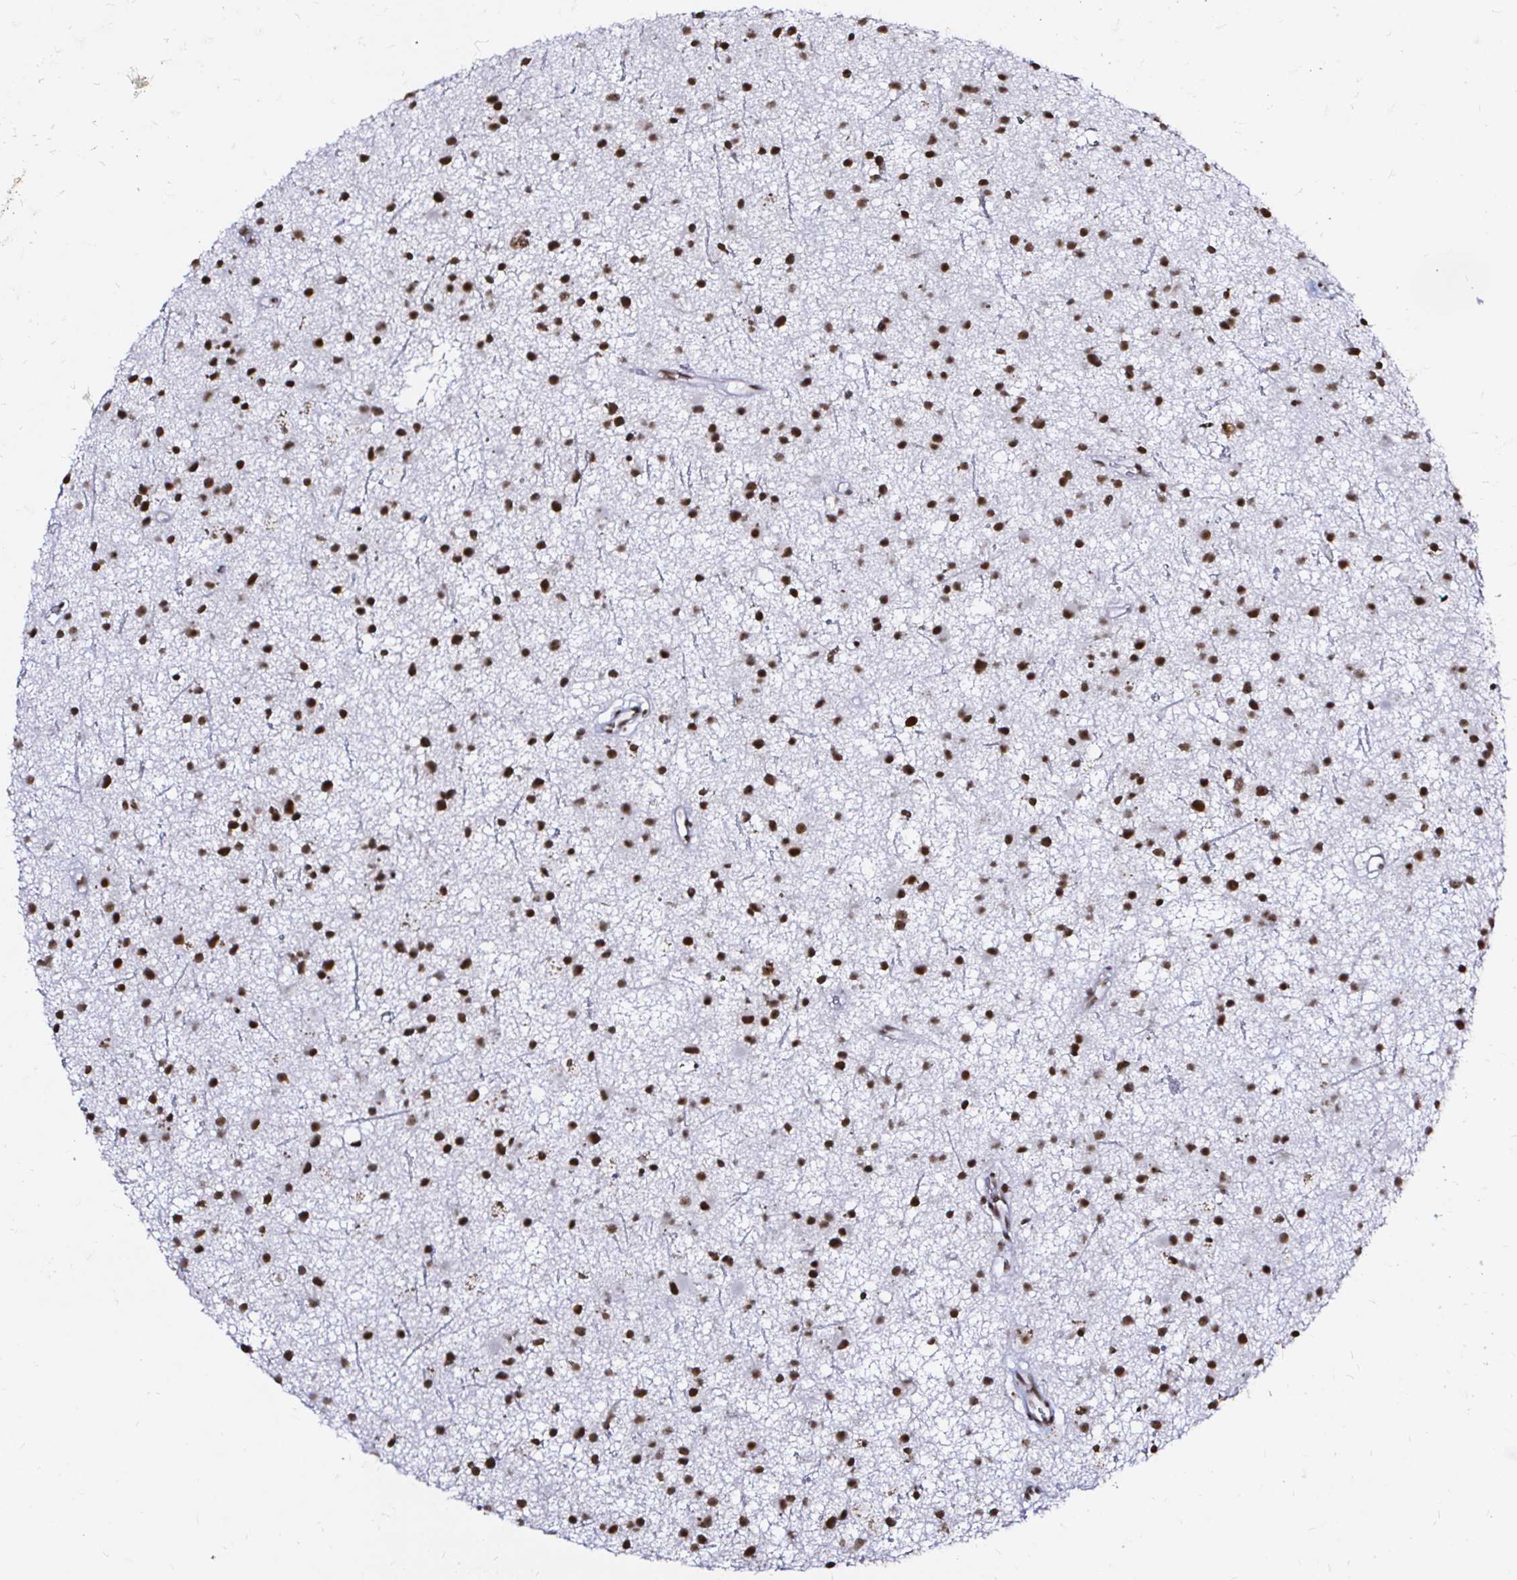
{"staining": {"intensity": "strong", "quantity": ">75%", "location": "nuclear"}, "tissue": "glioma", "cell_type": "Tumor cells", "image_type": "cancer", "snomed": [{"axis": "morphology", "description": "Glioma, malignant, Low grade"}, {"axis": "topography", "description": "Brain"}], "caption": "A photomicrograph of human malignant glioma (low-grade) stained for a protein displays strong nuclear brown staining in tumor cells.", "gene": "SNRPC", "patient": {"sex": "male", "age": 43}}